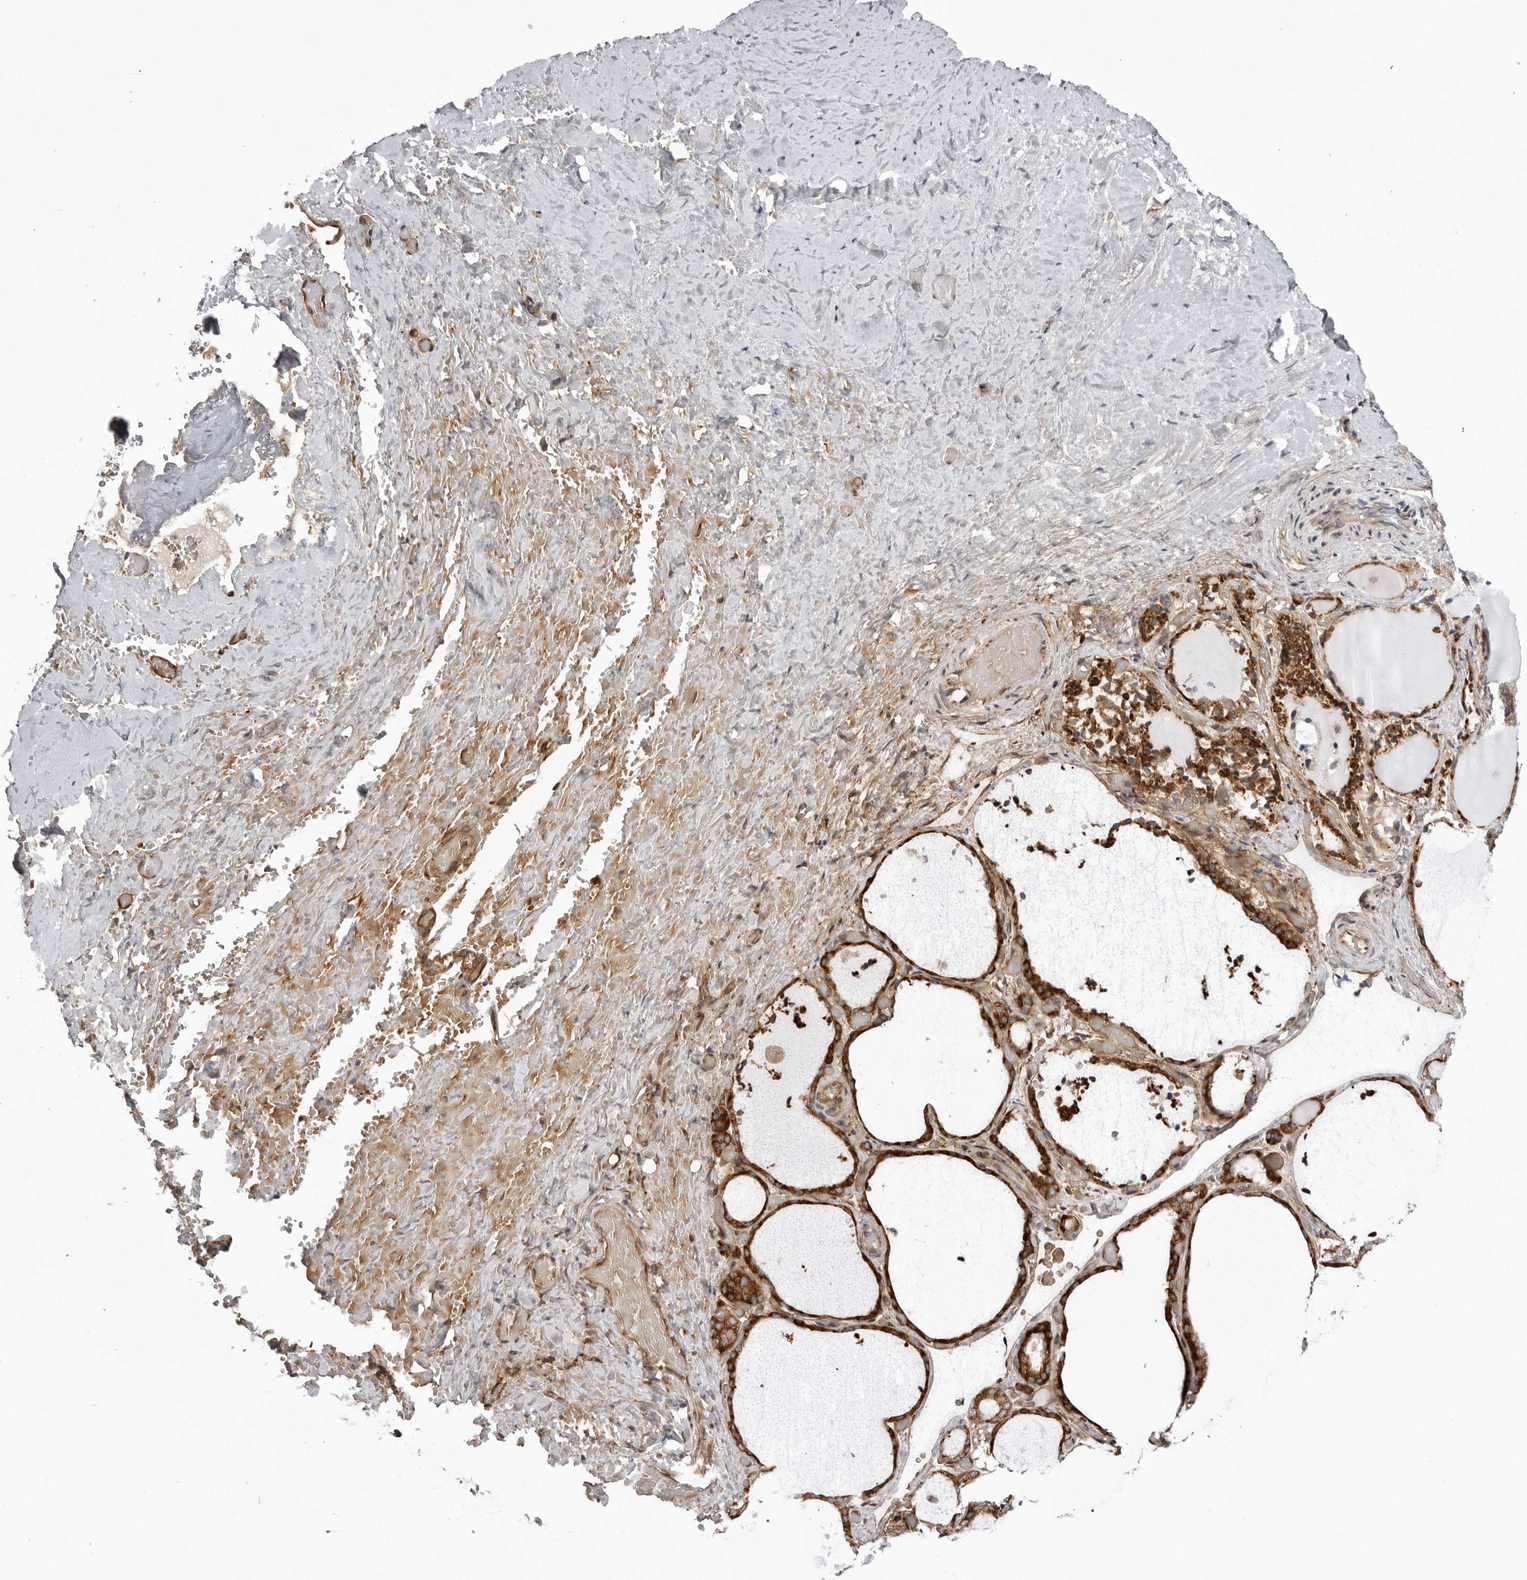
{"staining": {"intensity": "strong", "quantity": ">75%", "location": "cytoplasmic/membranous"}, "tissue": "thyroid gland", "cell_type": "Glandular cells", "image_type": "normal", "snomed": [{"axis": "morphology", "description": "Normal tissue, NOS"}, {"axis": "topography", "description": "Thyroid gland"}], "caption": "Strong cytoplasmic/membranous staining for a protein is present in about >75% of glandular cells of normal thyroid gland using IHC.", "gene": "ARL5A", "patient": {"sex": "female", "age": 44}}